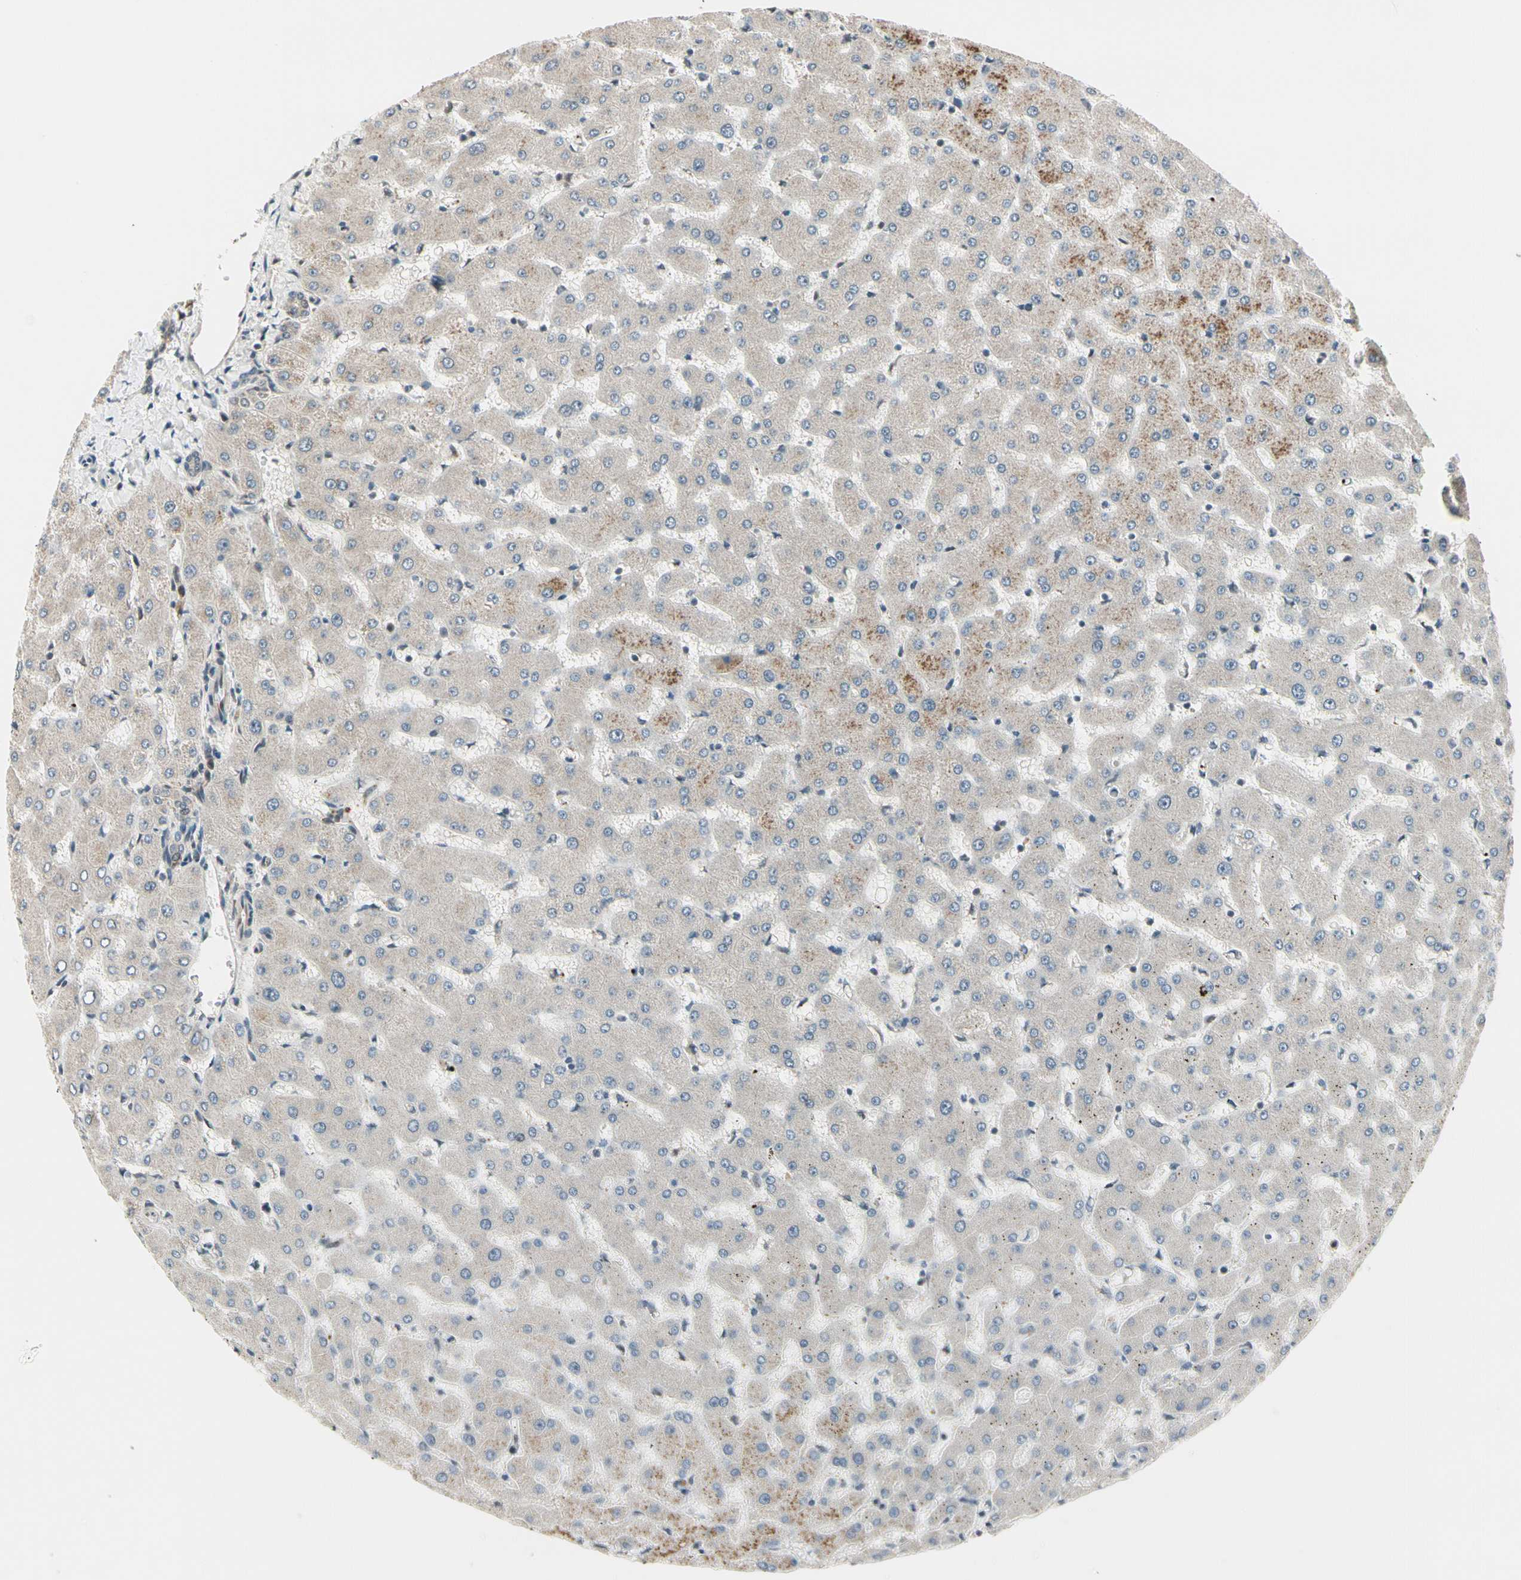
{"staining": {"intensity": "weak", "quantity": "<25%", "location": "cytoplasmic/membranous"}, "tissue": "liver", "cell_type": "Cholangiocytes", "image_type": "normal", "snomed": [{"axis": "morphology", "description": "Normal tissue, NOS"}, {"axis": "topography", "description": "Liver"}], "caption": "DAB (3,3'-diaminobenzidine) immunohistochemical staining of unremarkable human liver shows no significant staining in cholangiocytes.", "gene": "SVBP", "patient": {"sex": "female", "age": 63}}